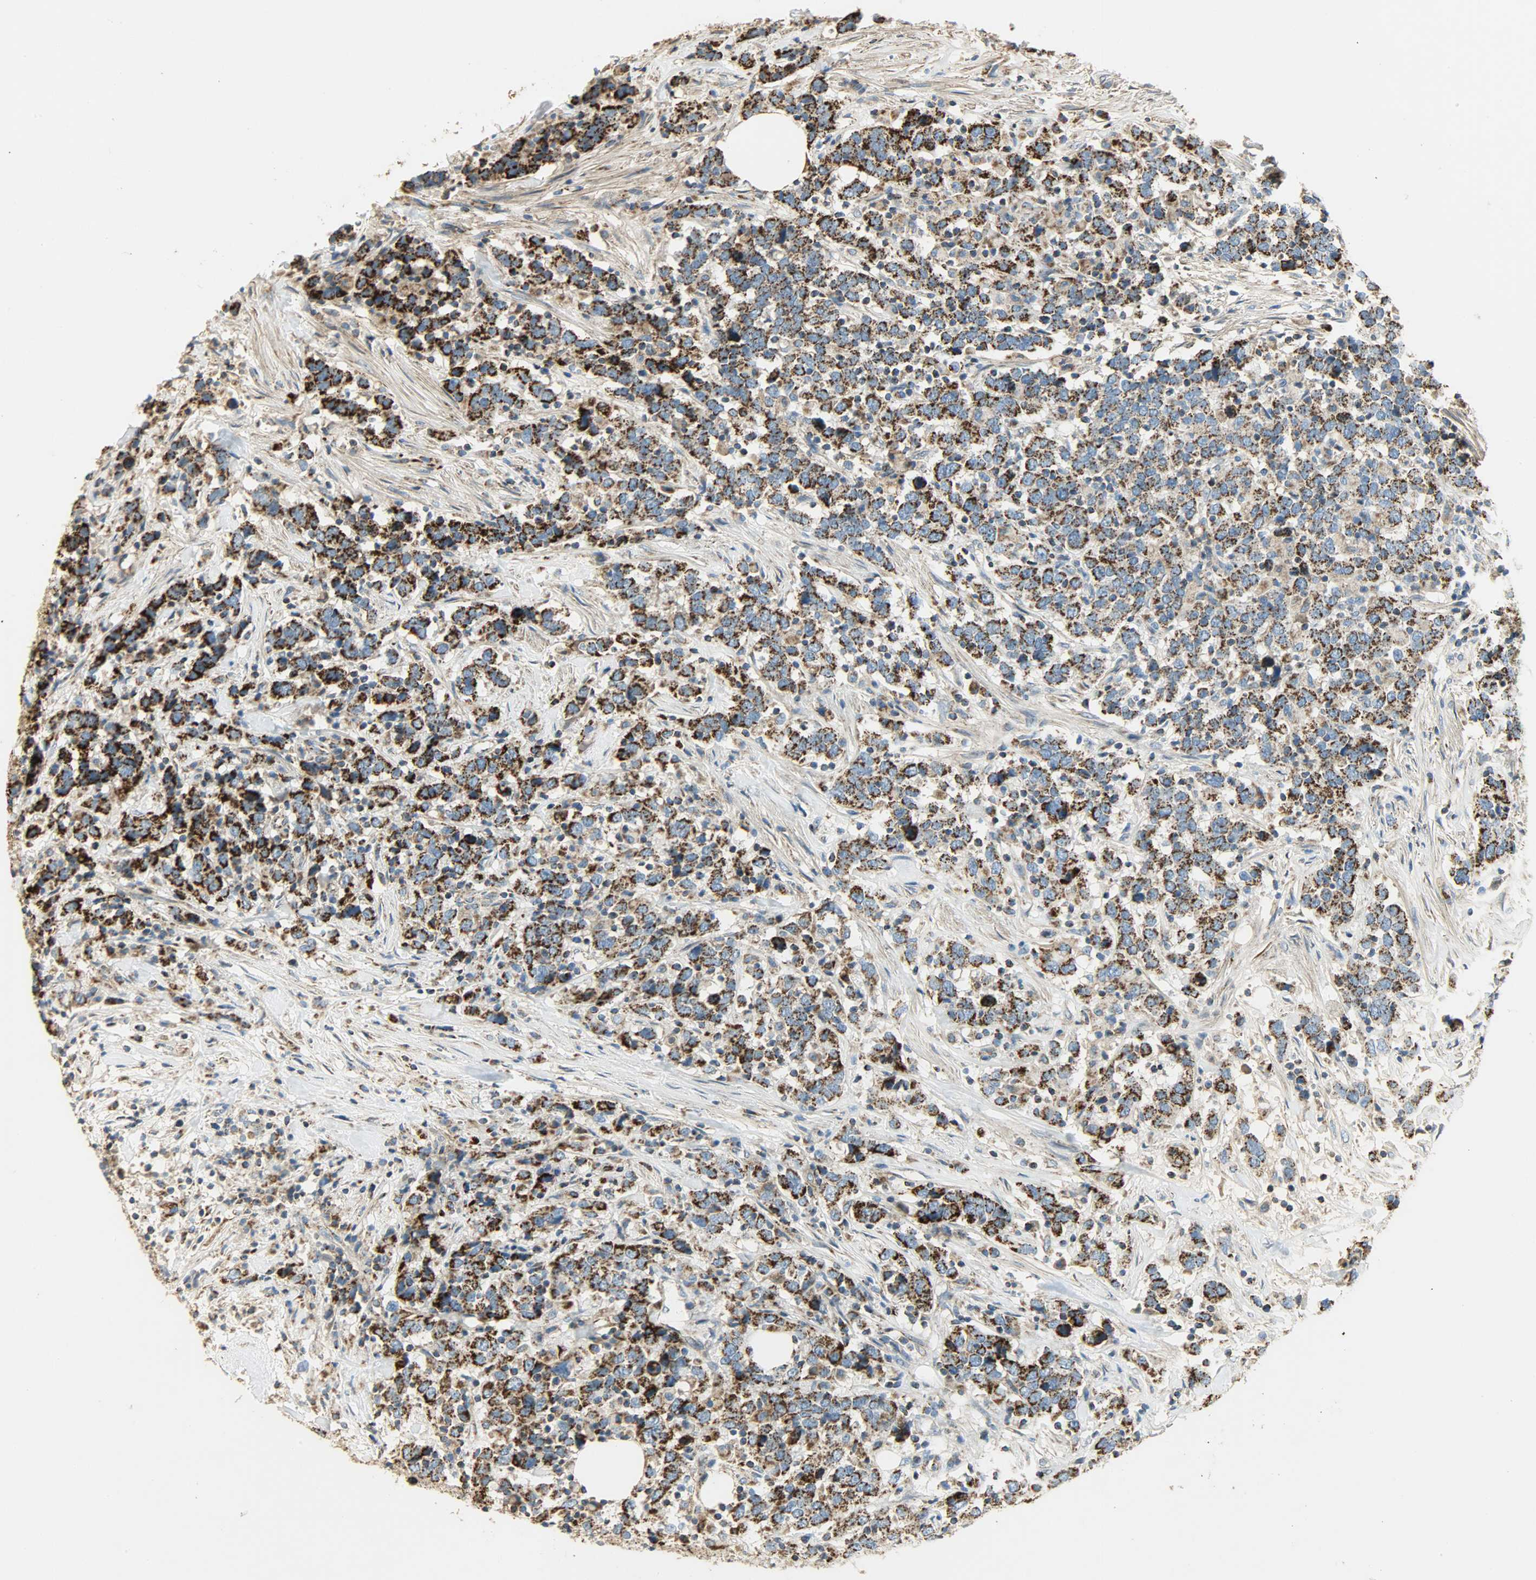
{"staining": {"intensity": "strong", "quantity": ">75%", "location": "cytoplasmic/membranous"}, "tissue": "urothelial cancer", "cell_type": "Tumor cells", "image_type": "cancer", "snomed": [{"axis": "morphology", "description": "Urothelial carcinoma, High grade"}, {"axis": "topography", "description": "Urinary bladder"}], "caption": "A photomicrograph of urothelial cancer stained for a protein displays strong cytoplasmic/membranous brown staining in tumor cells. (Stains: DAB (3,3'-diaminobenzidine) in brown, nuclei in blue, Microscopy: brightfield microscopy at high magnification).", "gene": "NNT", "patient": {"sex": "male", "age": 61}}